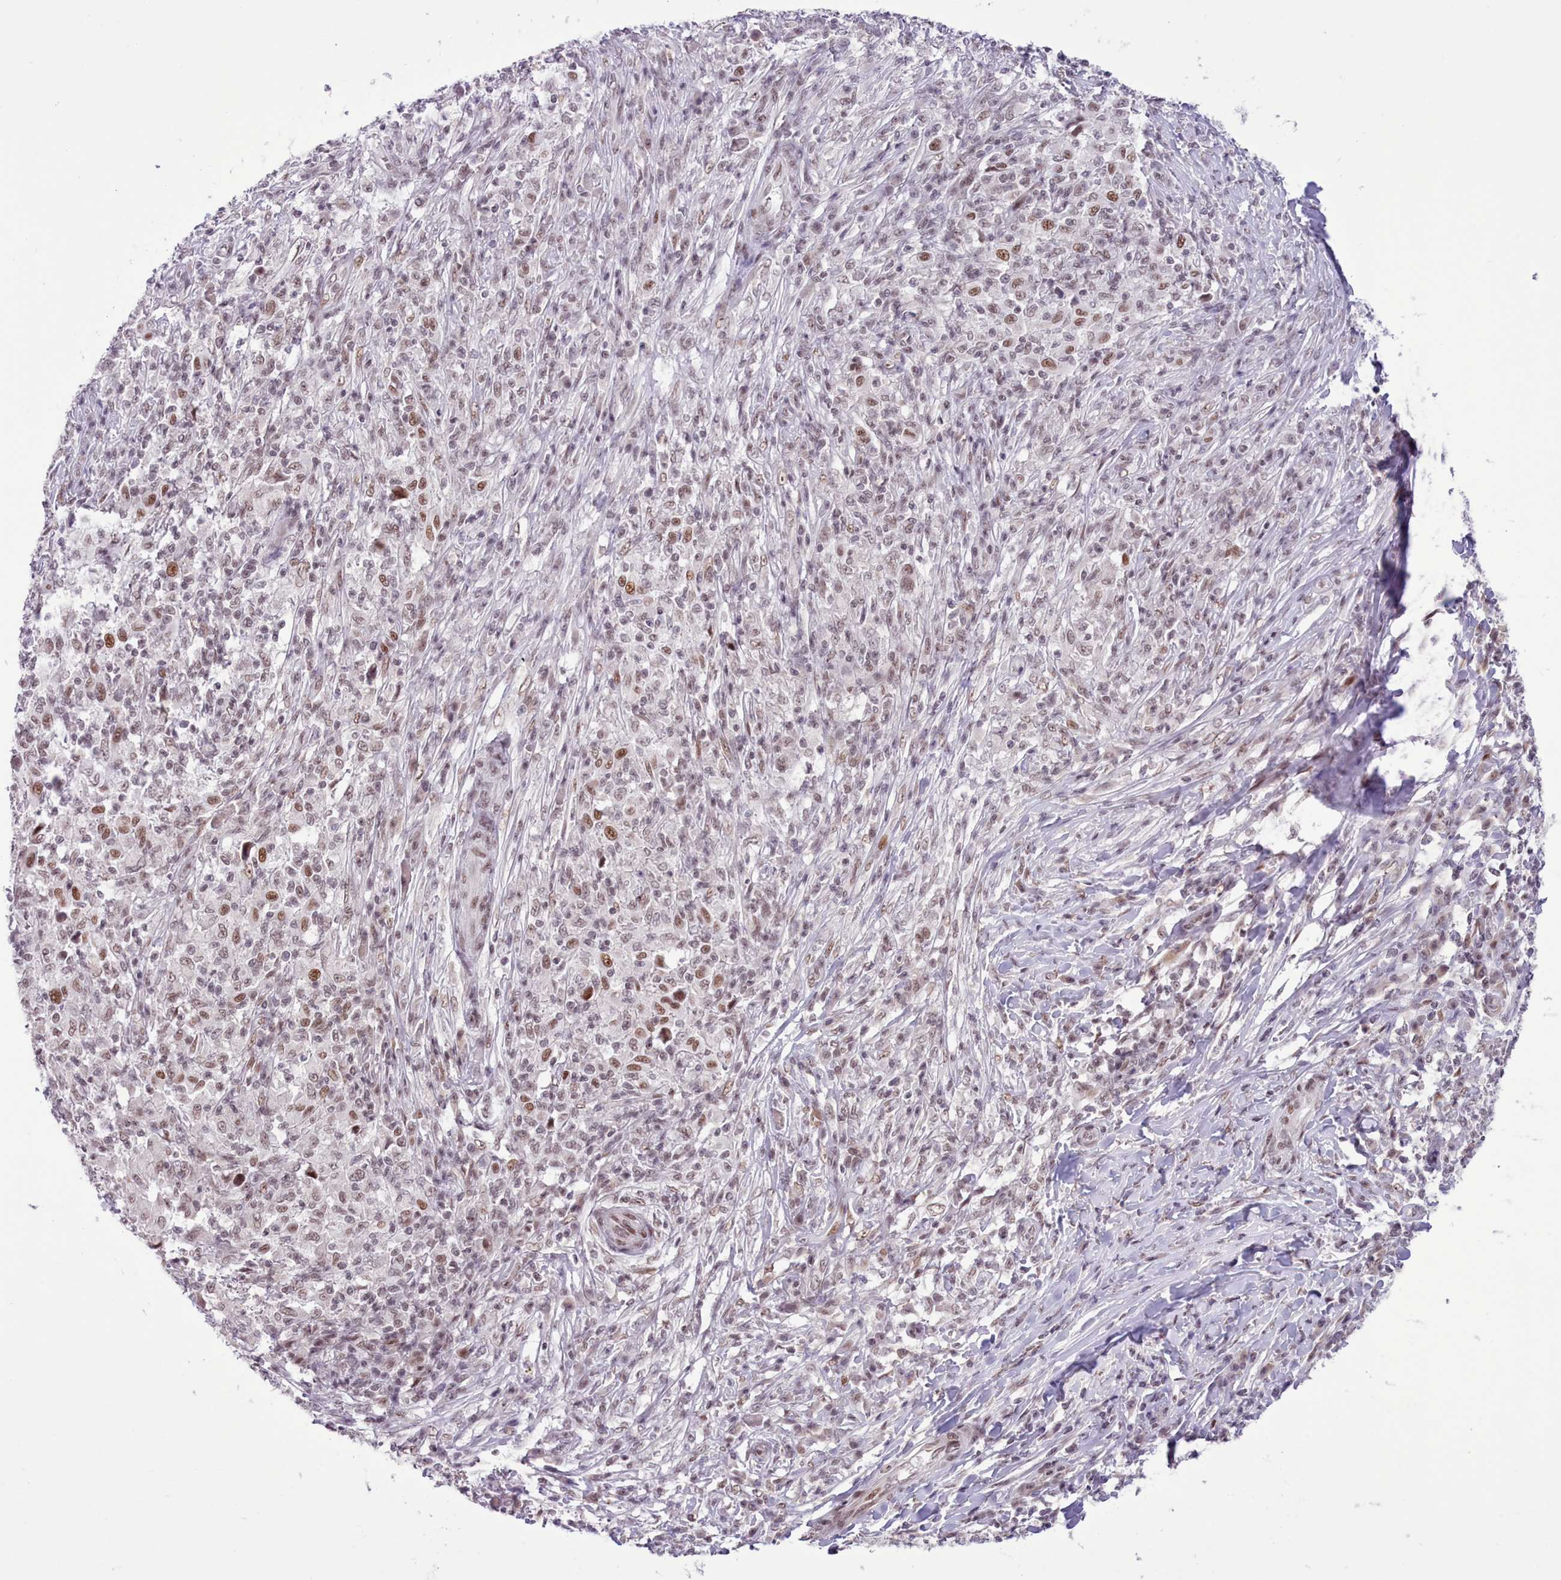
{"staining": {"intensity": "weak", "quantity": ">75%", "location": "nuclear"}, "tissue": "melanoma", "cell_type": "Tumor cells", "image_type": "cancer", "snomed": [{"axis": "morphology", "description": "Malignant melanoma, NOS"}, {"axis": "topography", "description": "Skin"}], "caption": "The histopathology image displays immunohistochemical staining of malignant melanoma. There is weak nuclear expression is appreciated in about >75% of tumor cells. (DAB (3,3'-diaminobenzidine) = brown stain, brightfield microscopy at high magnification).", "gene": "RFX1", "patient": {"sex": "male", "age": 66}}